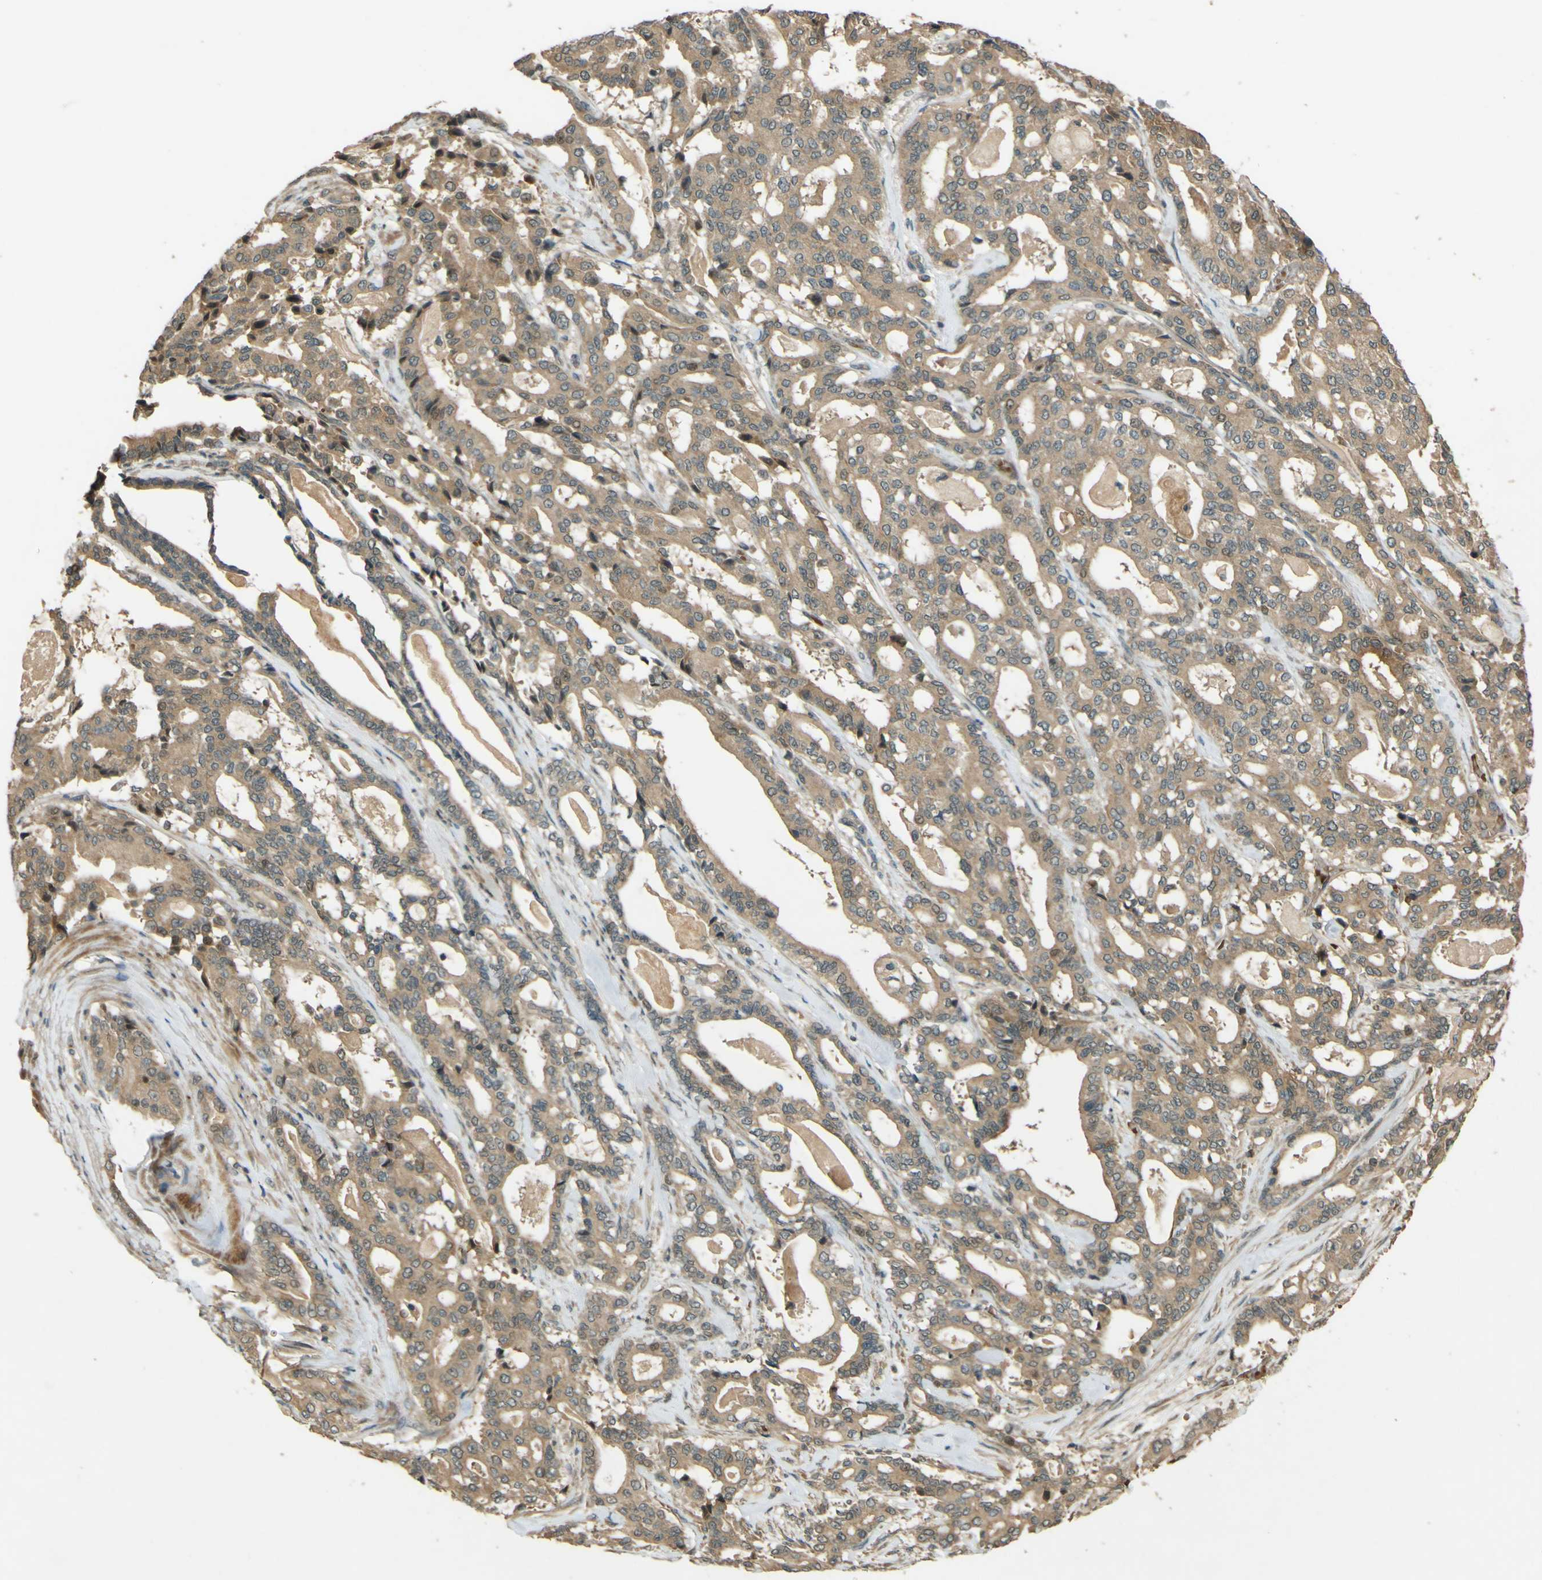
{"staining": {"intensity": "moderate", "quantity": ">75%", "location": "cytoplasmic/membranous"}, "tissue": "pancreatic cancer", "cell_type": "Tumor cells", "image_type": "cancer", "snomed": [{"axis": "morphology", "description": "Adenocarcinoma, NOS"}, {"axis": "topography", "description": "Pancreas"}], "caption": "Immunohistochemistry staining of adenocarcinoma (pancreatic), which demonstrates medium levels of moderate cytoplasmic/membranous staining in about >75% of tumor cells indicating moderate cytoplasmic/membranous protein positivity. The staining was performed using DAB (brown) for protein detection and nuclei were counterstained in hematoxylin (blue).", "gene": "MPDZ", "patient": {"sex": "male", "age": 63}}